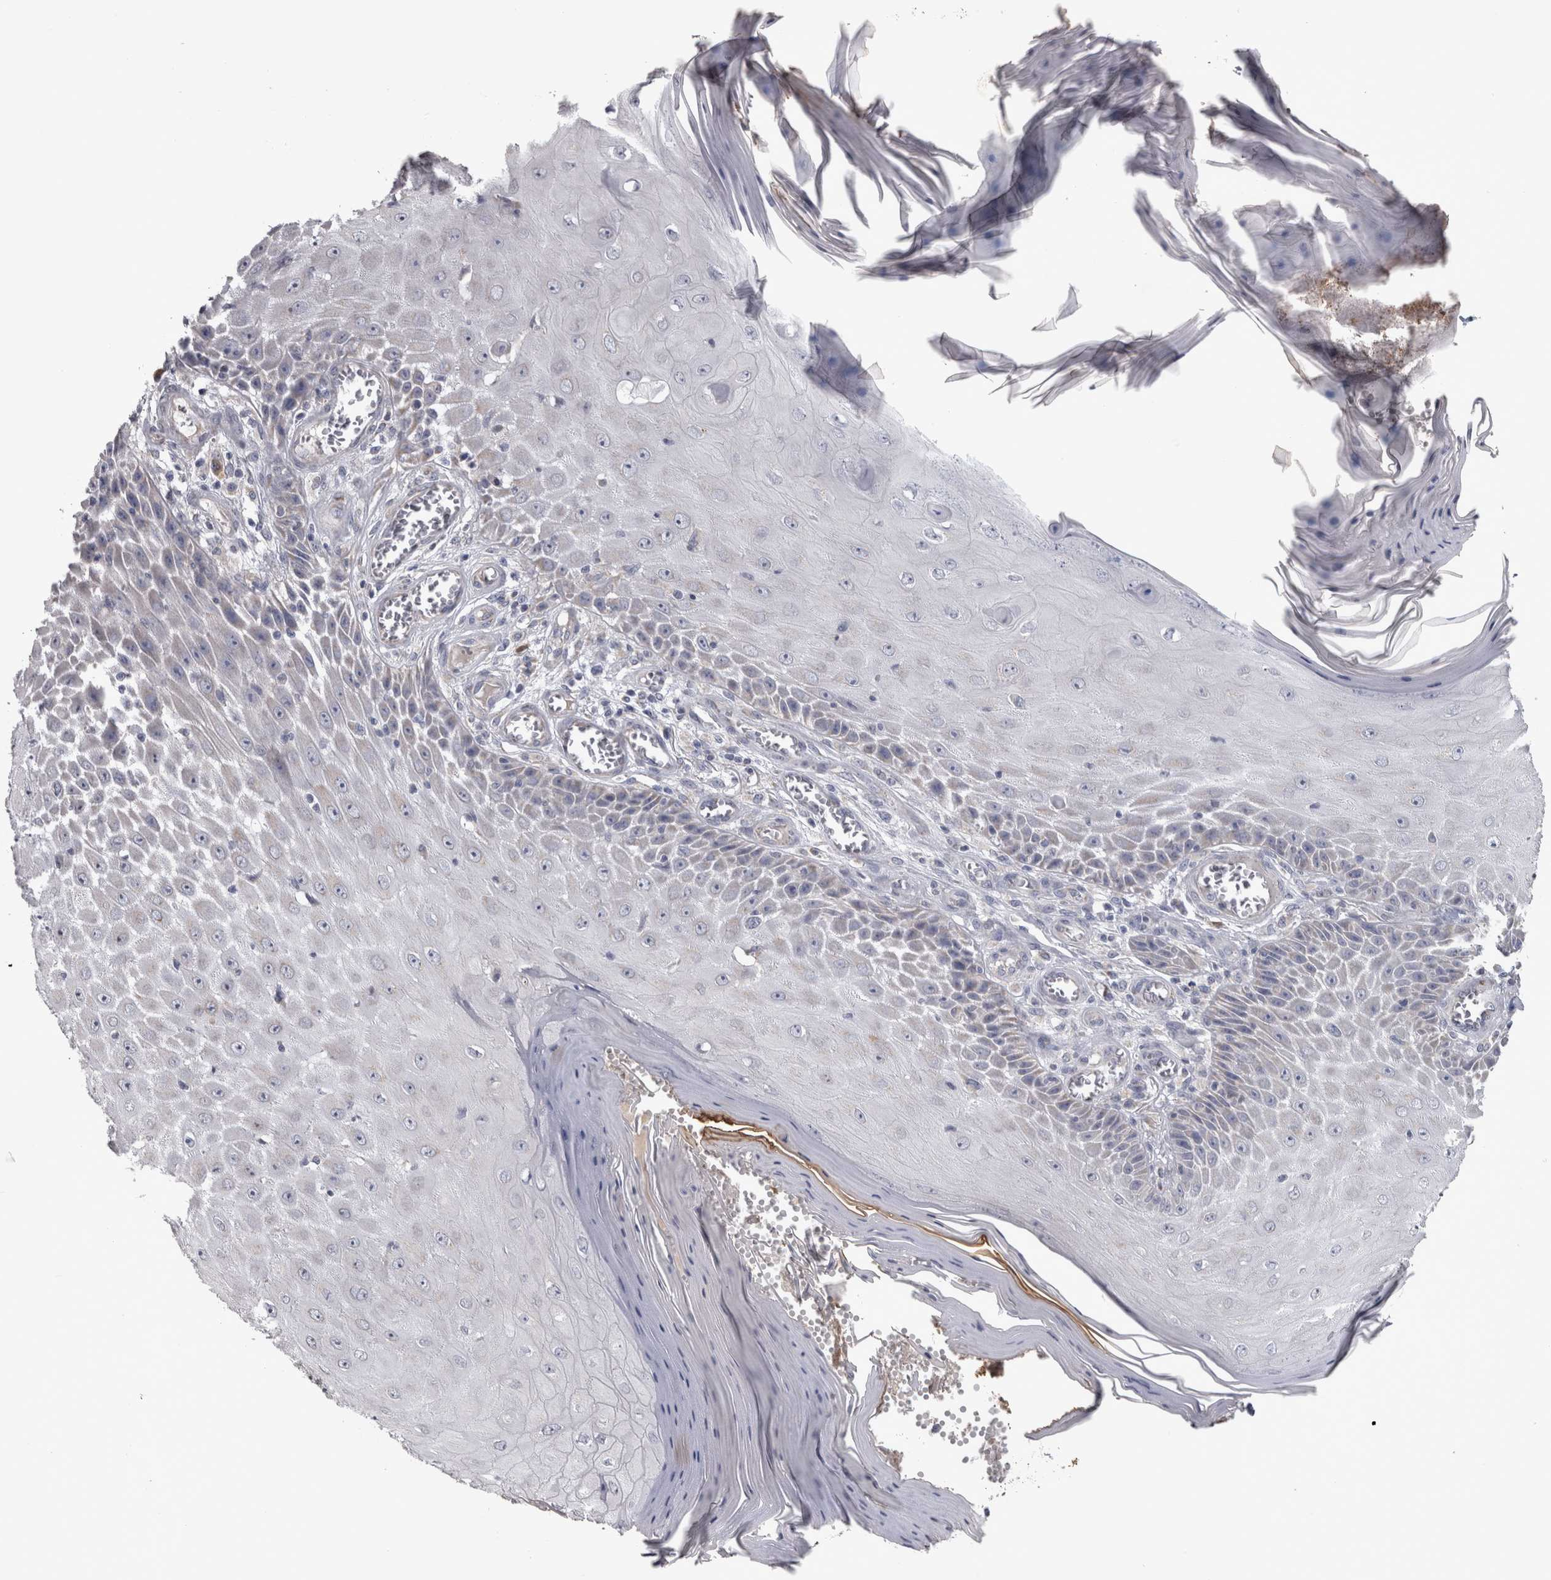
{"staining": {"intensity": "negative", "quantity": "none", "location": "none"}, "tissue": "skin cancer", "cell_type": "Tumor cells", "image_type": "cancer", "snomed": [{"axis": "morphology", "description": "Squamous cell carcinoma, NOS"}, {"axis": "topography", "description": "Skin"}], "caption": "Tumor cells show no significant protein expression in skin cancer (squamous cell carcinoma). (Immunohistochemistry, brightfield microscopy, high magnification).", "gene": "DBT", "patient": {"sex": "female", "age": 73}}